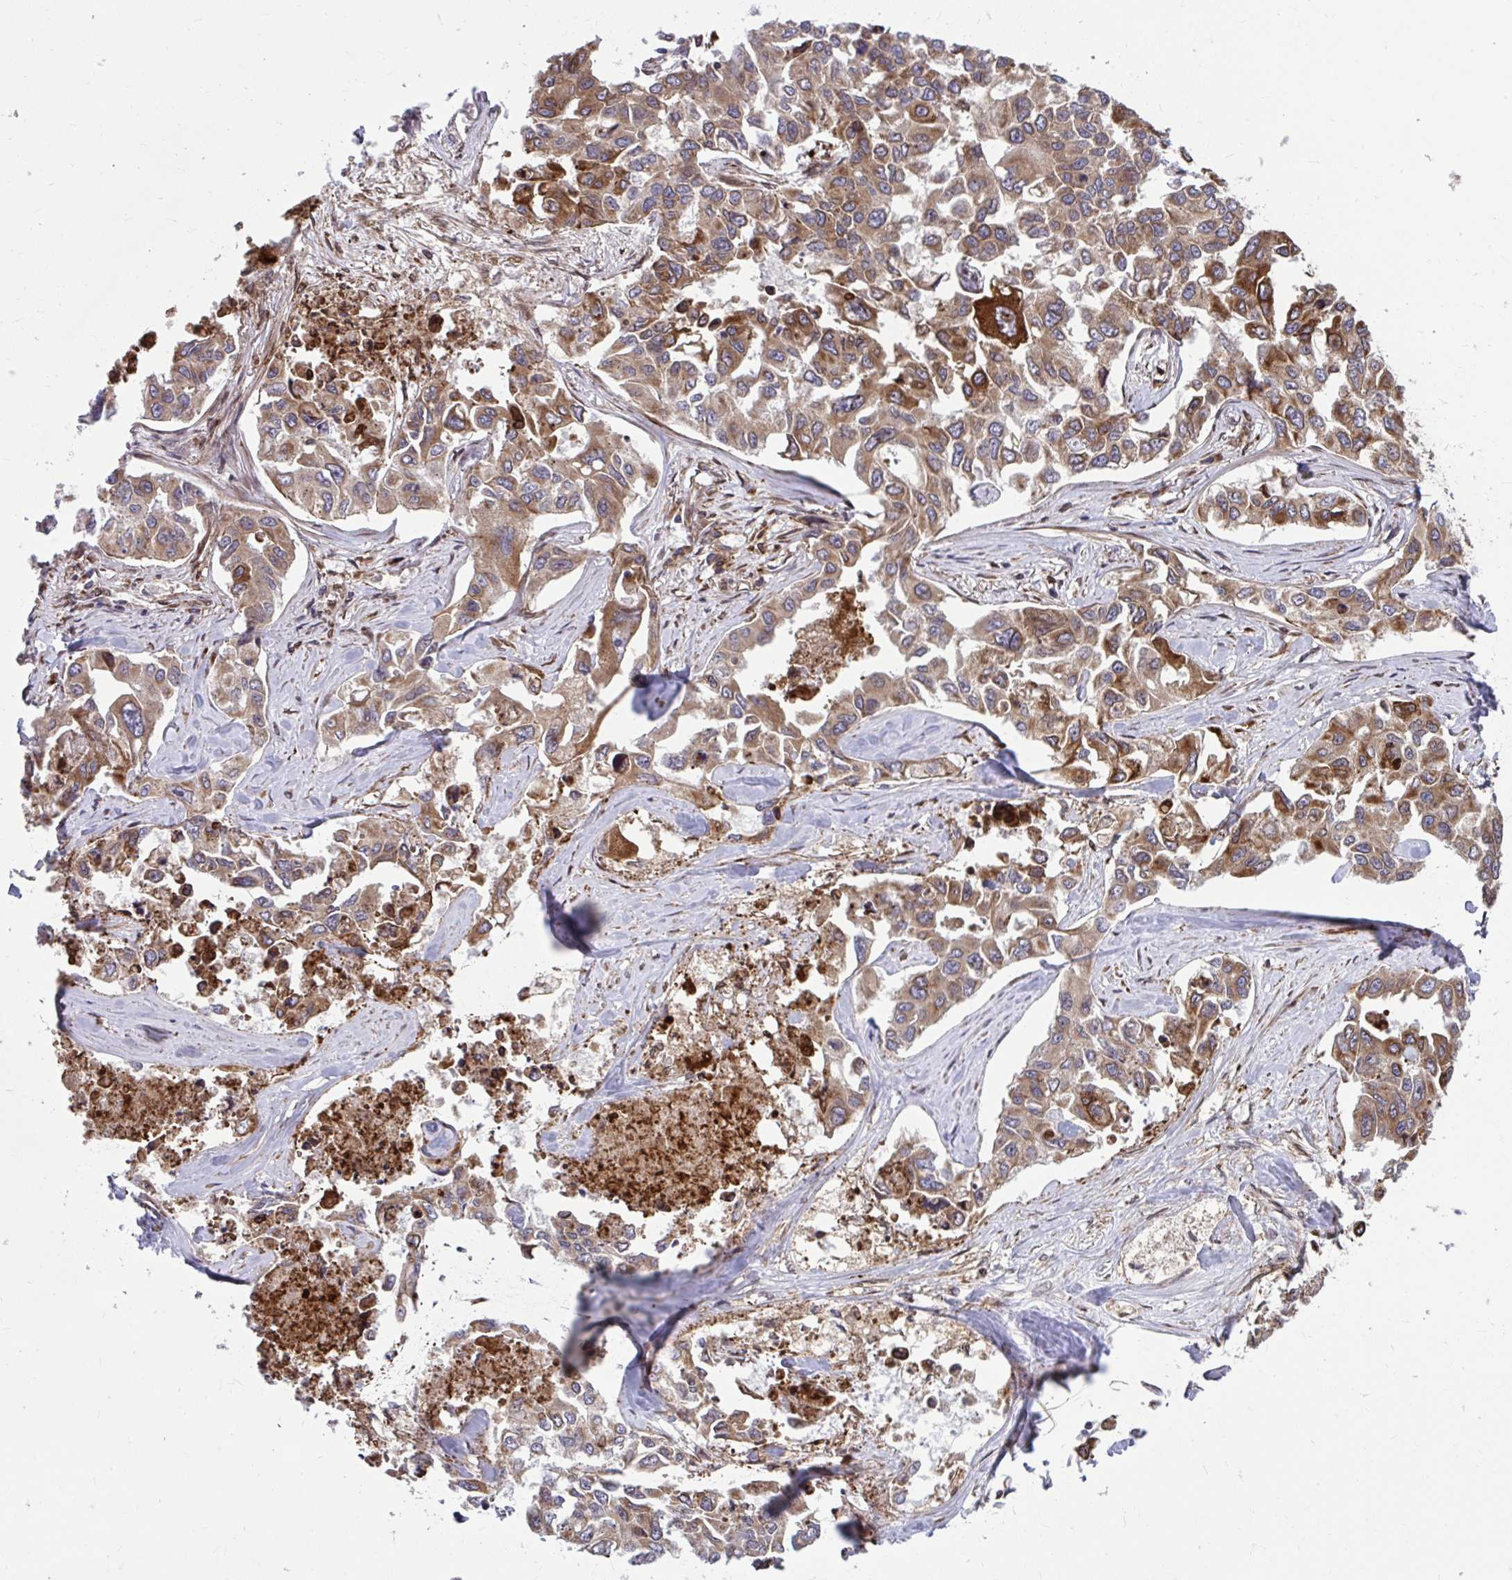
{"staining": {"intensity": "moderate", "quantity": ">75%", "location": "cytoplasmic/membranous"}, "tissue": "lung cancer", "cell_type": "Tumor cells", "image_type": "cancer", "snomed": [{"axis": "morphology", "description": "Adenocarcinoma, NOS"}, {"axis": "topography", "description": "Lung"}], "caption": "Immunohistochemical staining of human lung cancer (adenocarcinoma) displays moderate cytoplasmic/membranous protein staining in about >75% of tumor cells.", "gene": "STIM2", "patient": {"sex": "male", "age": 64}}